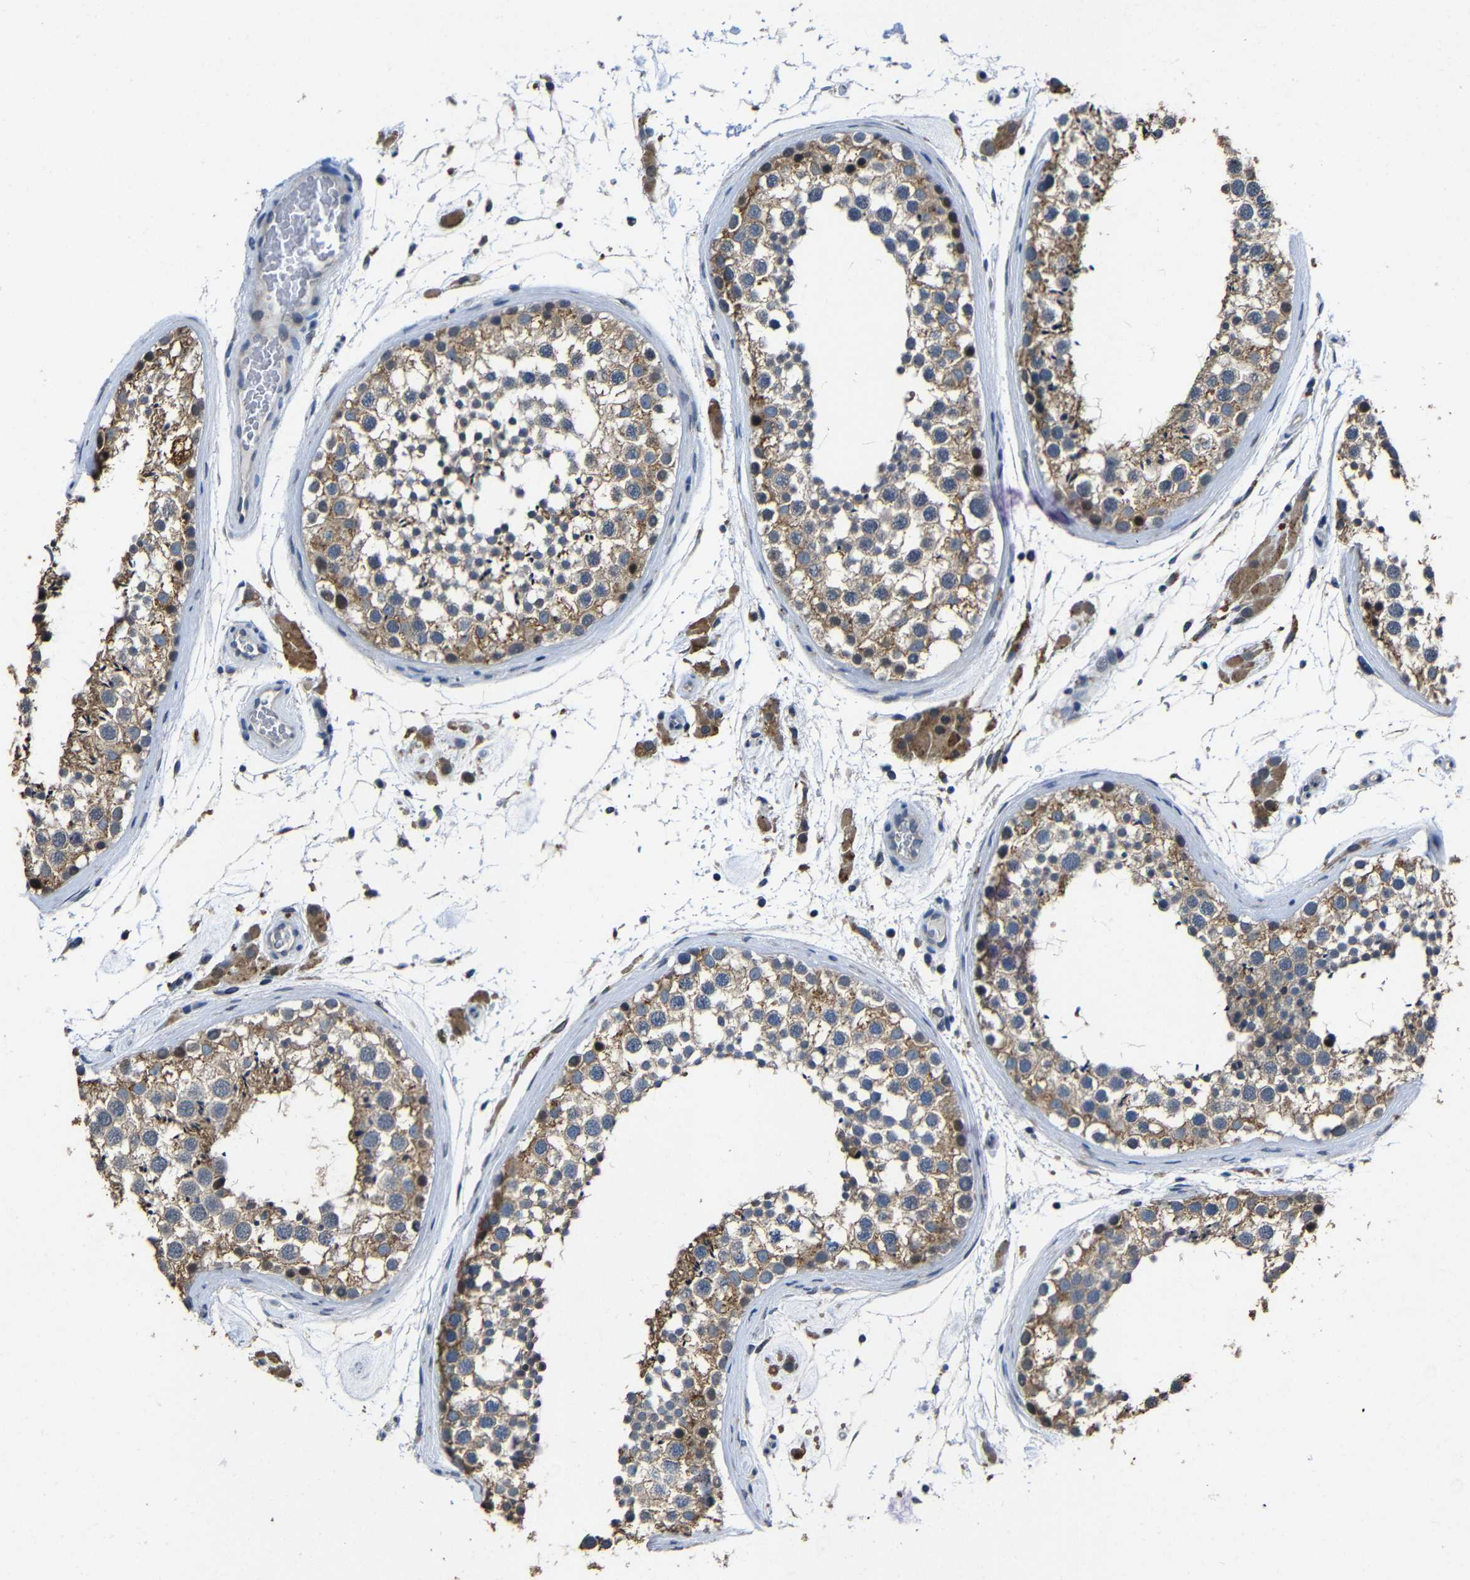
{"staining": {"intensity": "moderate", "quantity": ">75%", "location": "cytoplasmic/membranous"}, "tissue": "testis", "cell_type": "Cells in seminiferous ducts", "image_type": "normal", "snomed": [{"axis": "morphology", "description": "Normal tissue, NOS"}, {"axis": "topography", "description": "Testis"}], "caption": "Testis stained with IHC displays moderate cytoplasmic/membranous expression in about >75% of cells in seminiferous ducts.", "gene": "C6orf89", "patient": {"sex": "male", "age": 46}}